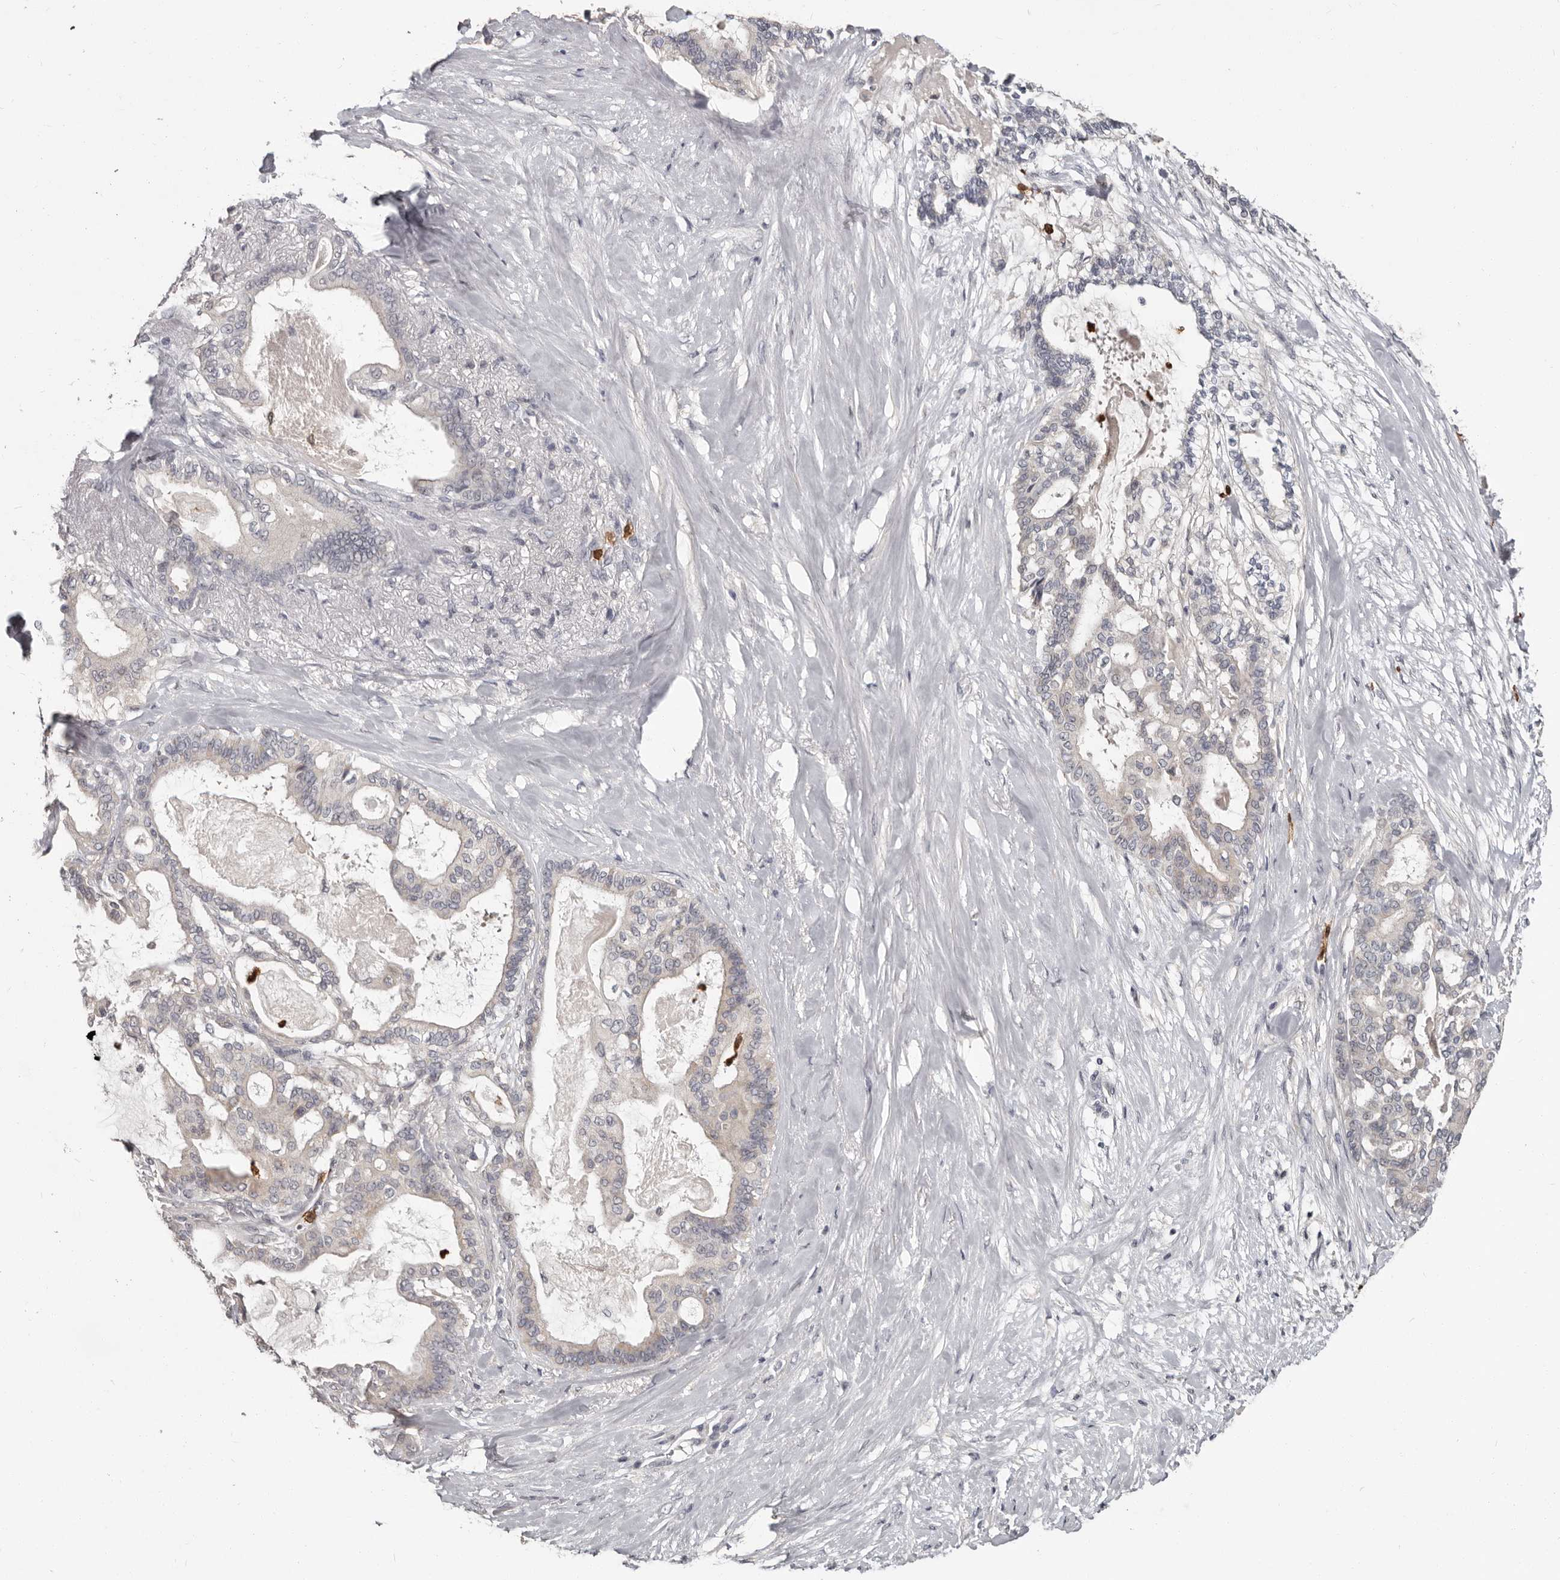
{"staining": {"intensity": "negative", "quantity": "none", "location": "none"}, "tissue": "pancreatic cancer", "cell_type": "Tumor cells", "image_type": "cancer", "snomed": [{"axis": "morphology", "description": "Adenocarcinoma, NOS"}, {"axis": "topography", "description": "Pancreas"}], "caption": "Histopathology image shows no significant protein expression in tumor cells of pancreatic adenocarcinoma.", "gene": "GPR157", "patient": {"sex": "male", "age": 63}}